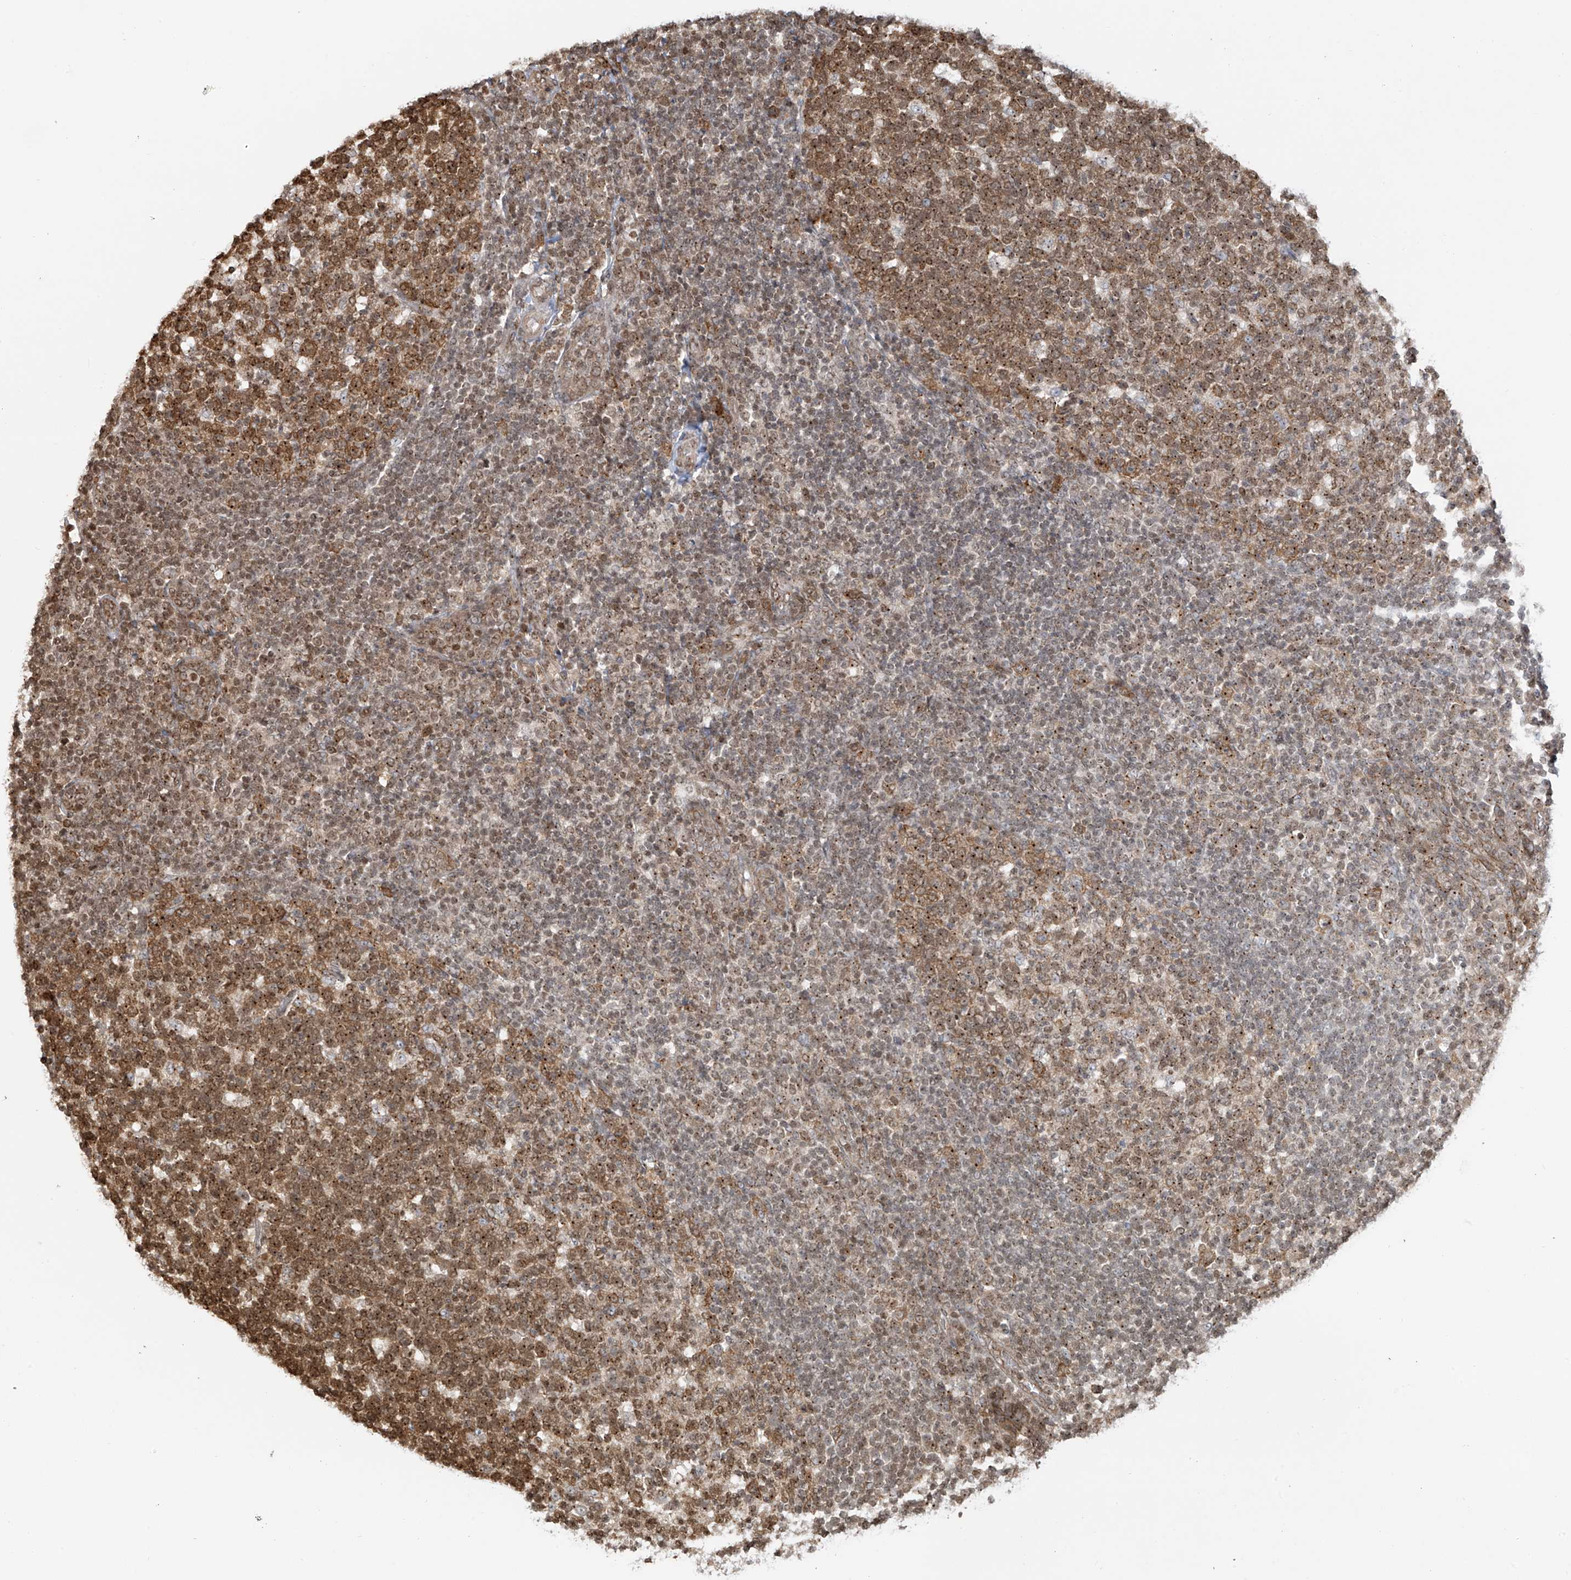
{"staining": {"intensity": "moderate", "quantity": ">75%", "location": "cytoplasmic/membranous,nuclear"}, "tissue": "tonsil", "cell_type": "Germinal center cells", "image_type": "normal", "snomed": [{"axis": "morphology", "description": "Normal tissue, NOS"}, {"axis": "topography", "description": "Tonsil"}], "caption": "The immunohistochemical stain shows moderate cytoplasmic/membranous,nuclear staining in germinal center cells of normal tonsil. (DAB (3,3'-diaminobenzidine) IHC, brown staining for protein, blue staining for nuclei).", "gene": "VMP1", "patient": {"sex": "female", "age": 19}}